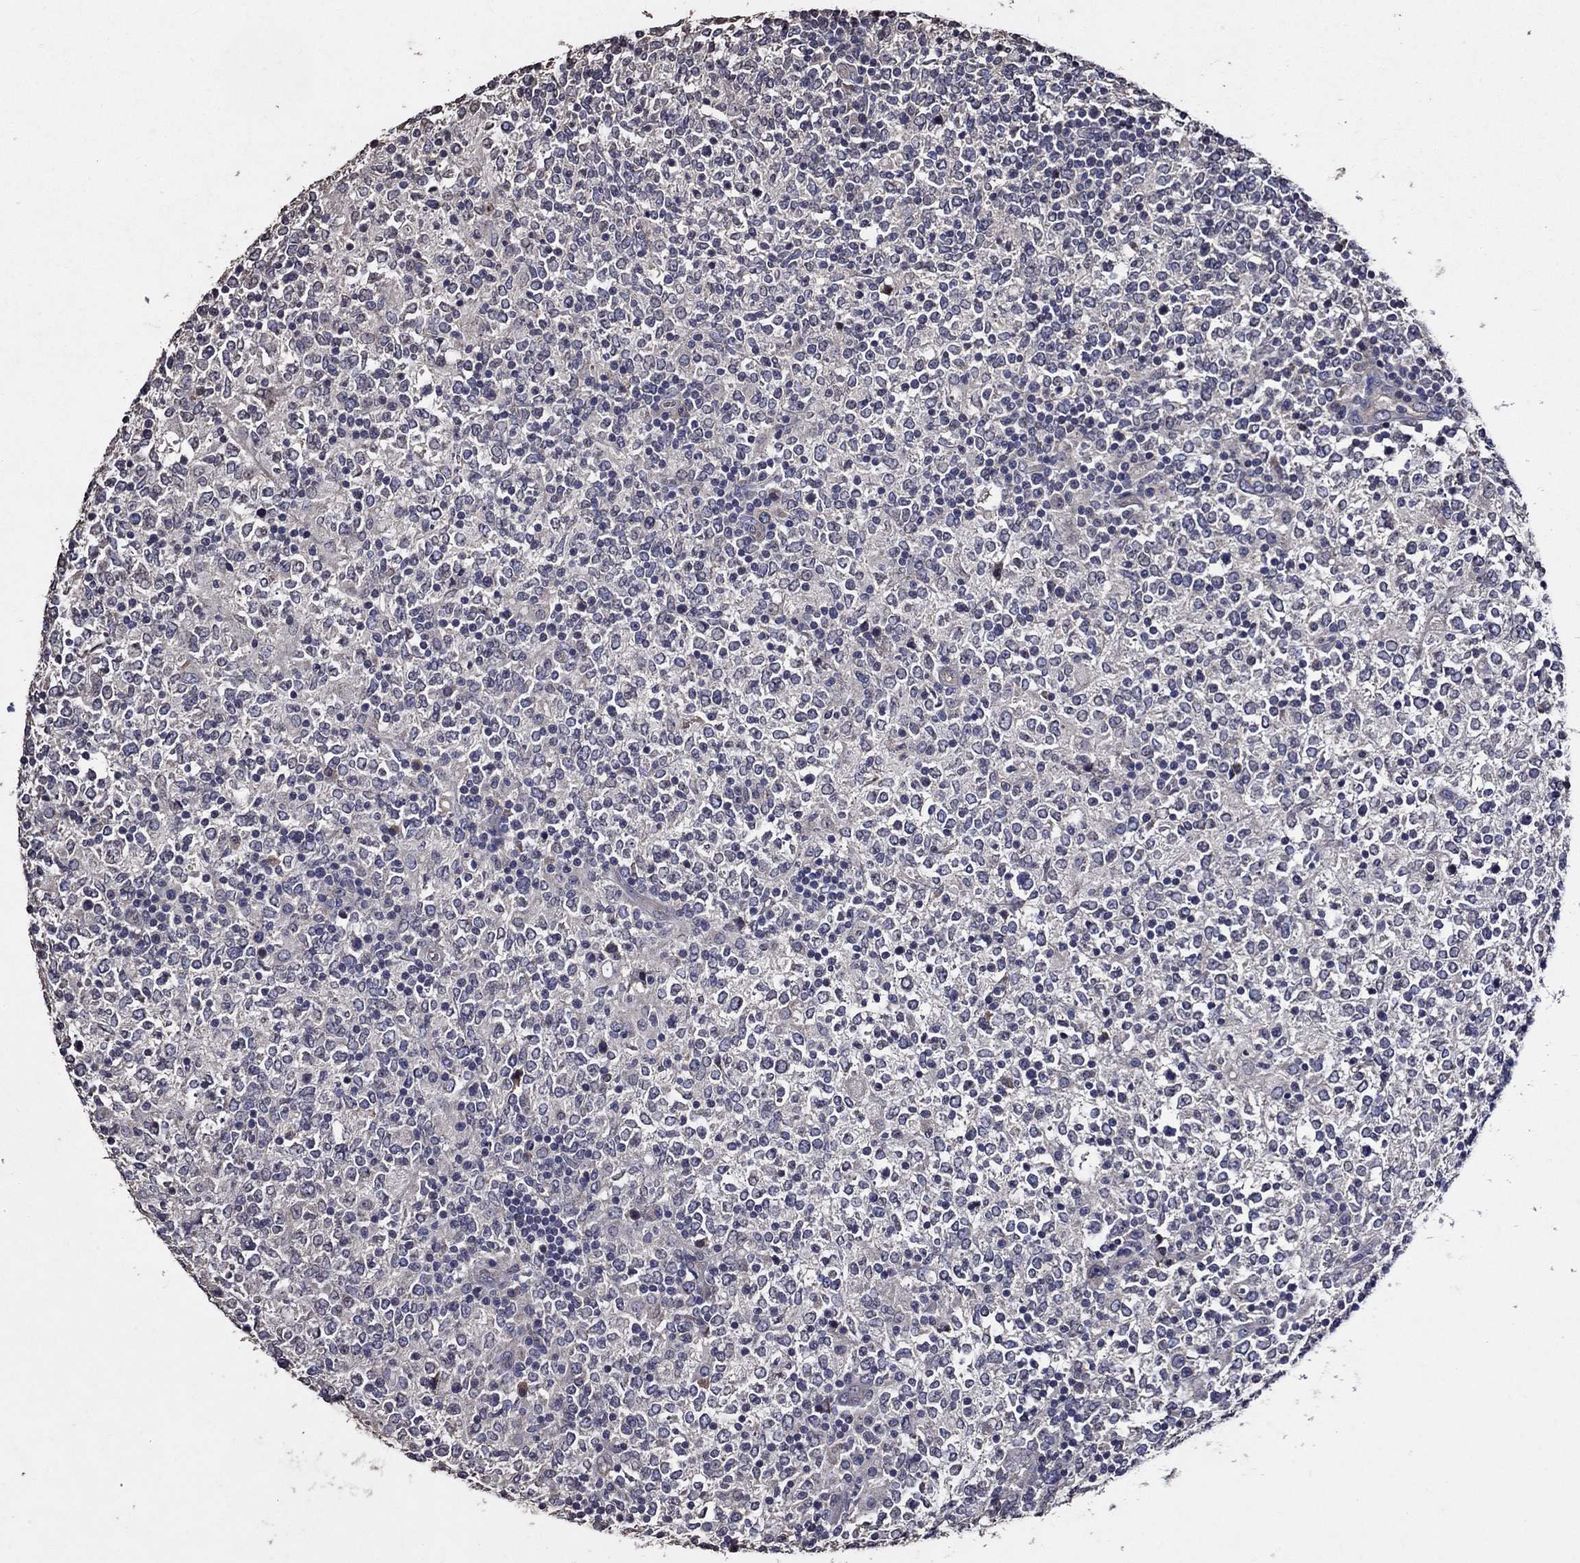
{"staining": {"intensity": "negative", "quantity": "none", "location": "none"}, "tissue": "lymphoma", "cell_type": "Tumor cells", "image_type": "cancer", "snomed": [{"axis": "morphology", "description": "Malignant lymphoma, non-Hodgkin's type, High grade"}, {"axis": "topography", "description": "Lymph node"}], "caption": "IHC image of malignant lymphoma, non-Hodgkin's type (high-grade) stained for a protein (brown), which shows no positivity in tumor cells.", "gene": "HAP1", "patient": {"sex": "female", "age": 84}}